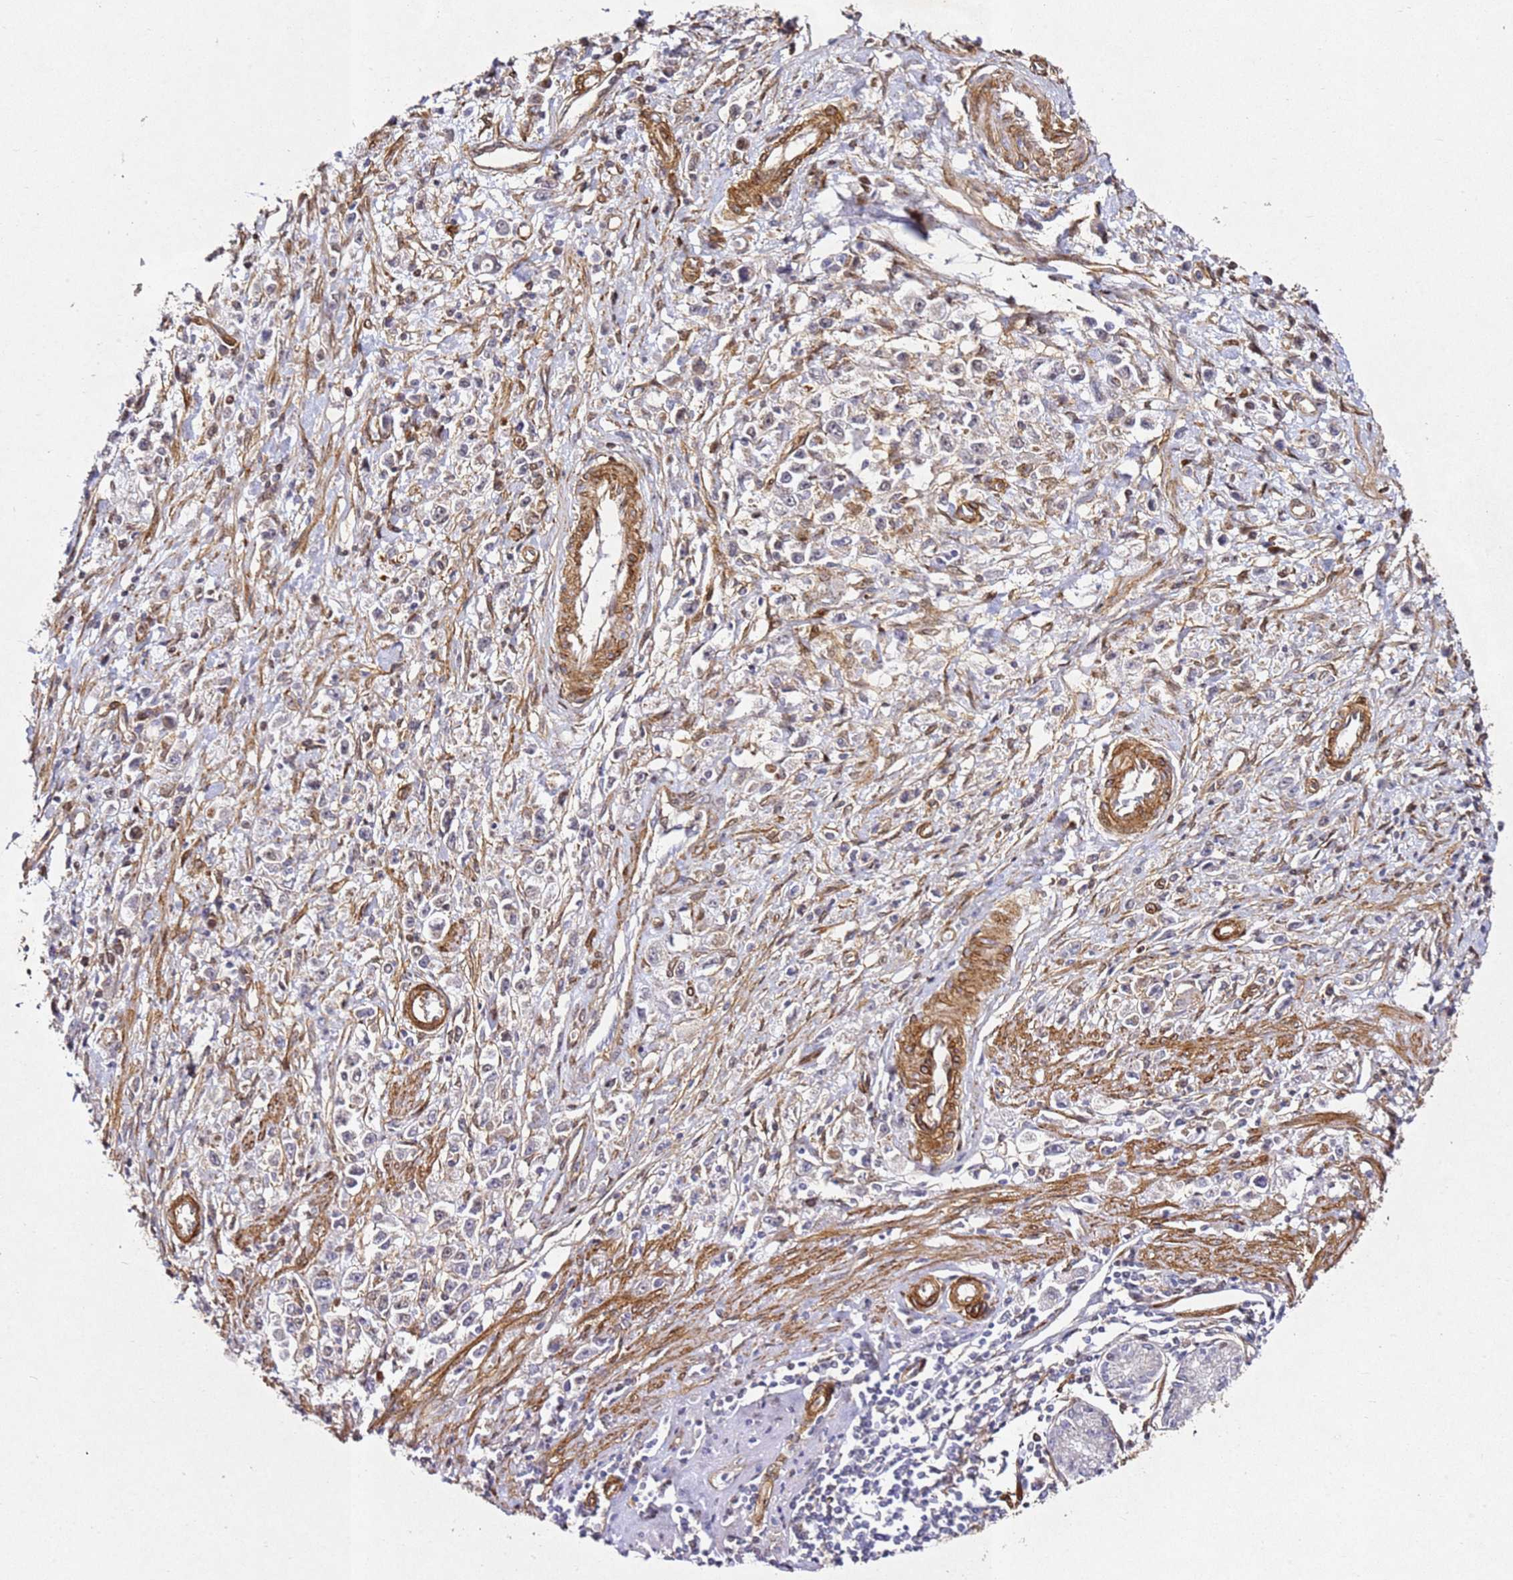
{"staining": {"intensity": "negative", "quantity": "none", "location": "none"}, "tissue": "stomach cancer", "cell_type": "Tumor cells", "image_type": "cancer", "snomed": [{"axis": "morphology", "description": "Adenocarcinoma, NOS"}, {"axis": "topography", "description": "Stomach"}], "caption": "IHC micrograph of stomach cancer (adenocarcinoma) stained for a protein (brown), which displays no positivity in tumor cells.", "gene": "ZNF296", "patient": {"sex": "female", "age": 59}}